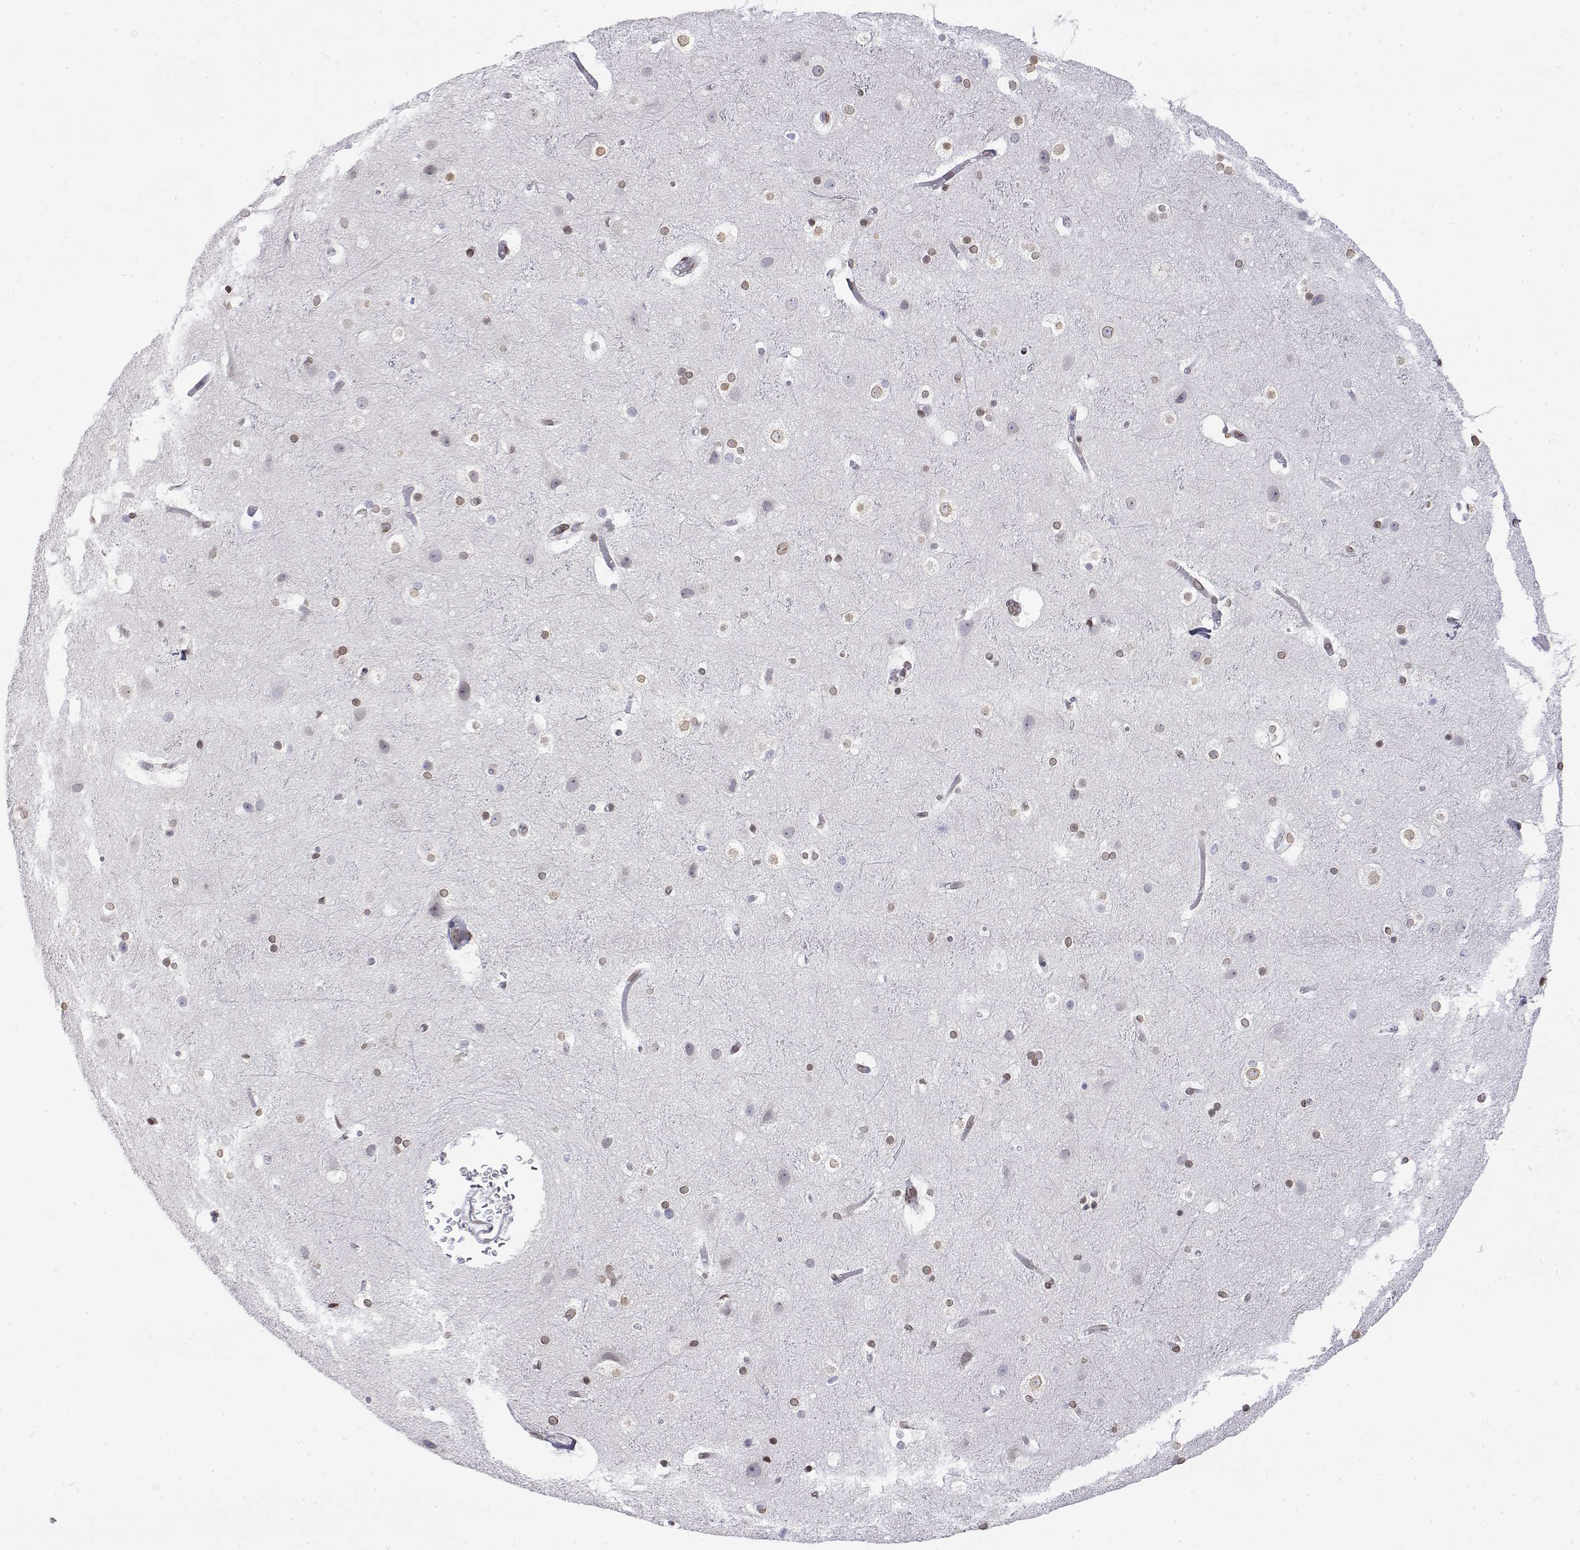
{"staining": {"intensity": "weak", "quantity": "25%-75%", "location": "nuclear"}, "tissue": "cerebral cortex", "cell_type": "Endothelial cells", "image_type": "normal", "snomed": [{"axis": "morphology", "description": "Normal tissue, NOS"}, {"axis": "topography", "description": "Cerebral cortex"}], "caption": "Immunohistochemistry (IHC) (DAB) staining of unremarkable human cerebral cortex demonstrates weak nuclear protein expression in approximately 25%-75% of endothelial cells.", "gene": "ZNF532", "patient": {"sex": "female", "age": 52}}